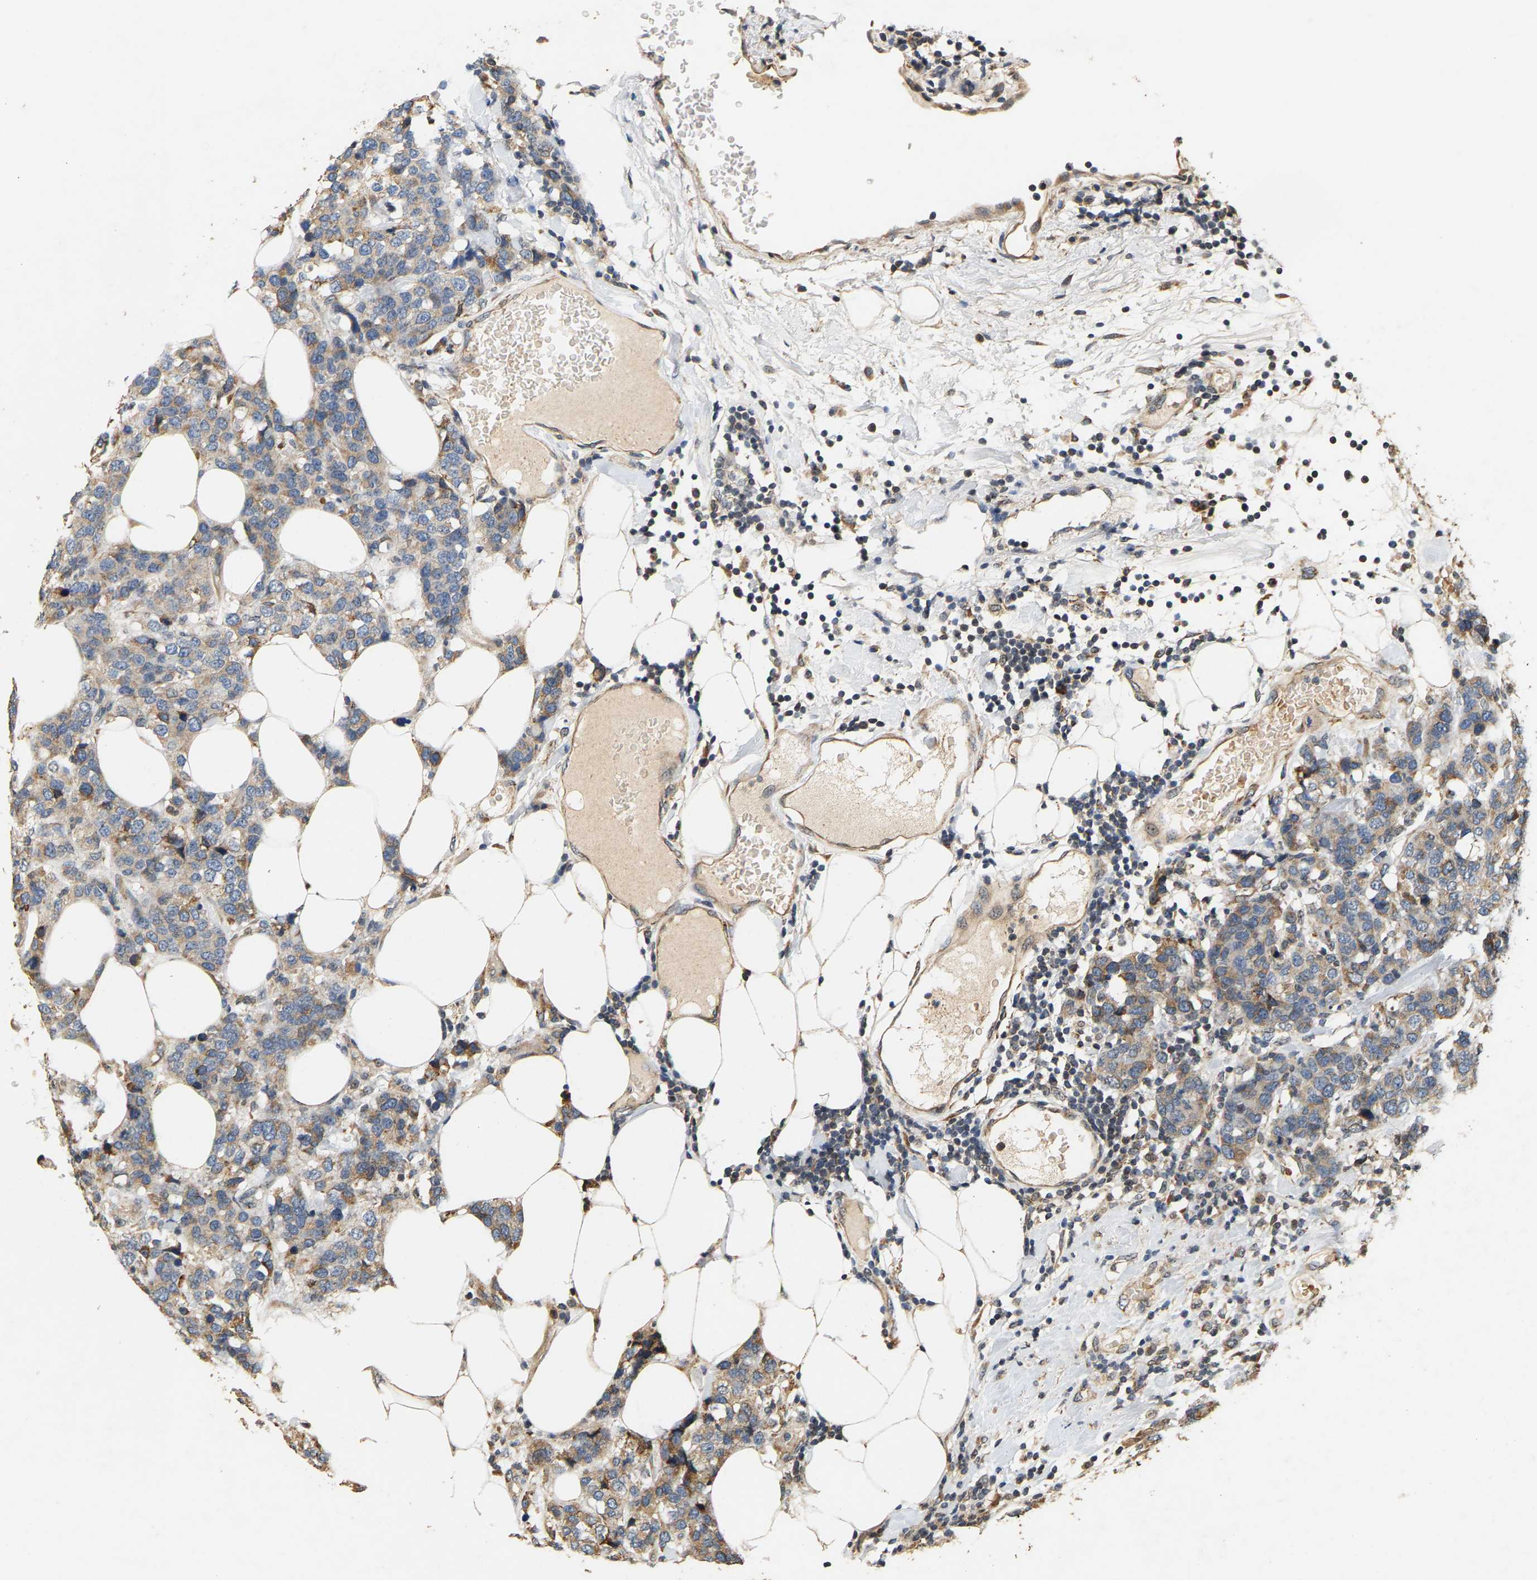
{"staining": {"intensity": "weak", "quantity": "25%-75%", "location": "cytoplasmic/membranous"}, "tissue": "breast cancer", "cell_type": "Tumor cells", "image_type": "cancer", "snomed": [{"axis": "morphology", "description": "Lobular carcinoma"}, {"axis": "topography", "description": "Breast"}], "caption": "Immunohistochemical staining of breast cancer (lobular carcinoma) reveals low levels of weak cytoplasmic/membranous protein expression in about 25%-75% of tumor cells.", "gene": "CIDEC", "patient": {"sex": "female", "age": 59}}